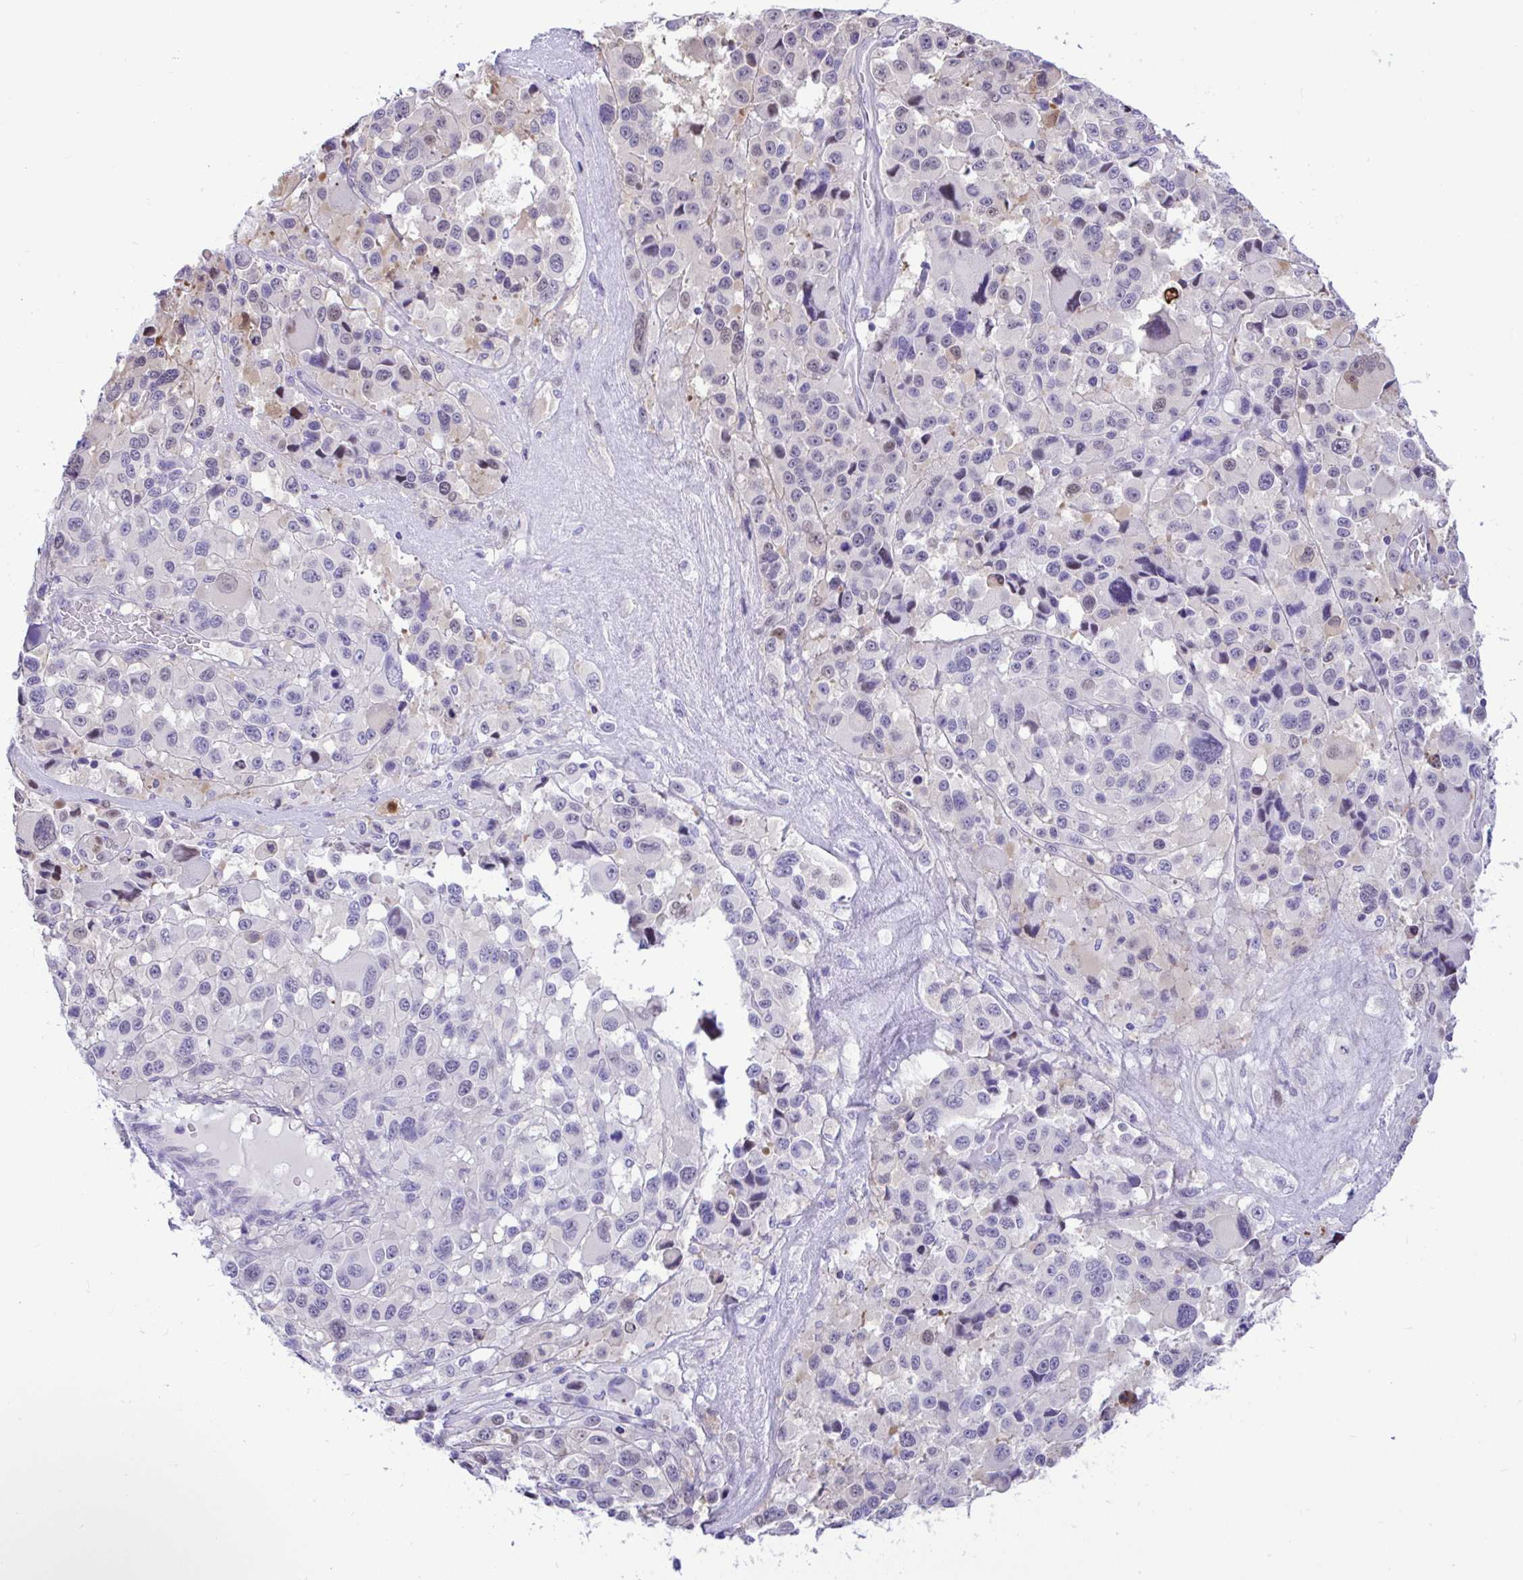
{"staining": {"intensity": "moderate", "quantity": "<25%", "location": "nuclear"}, "tissue": "melanoma", "cell_type": "Tumor cells", "image_type": "cancer", "snomed": [{"axis": "morphology", "description": "Malignant melanoma, Metastatic site"}, {"axis": "topography", "description": "Lymph node"}], "caption": "This micrograph reveals IHC staining of melanoma, with low moderate nuclear expression in about <25% of tumor cells.", "gene": "ZNF485", "patient": {"sex": "female", "age": 65}}